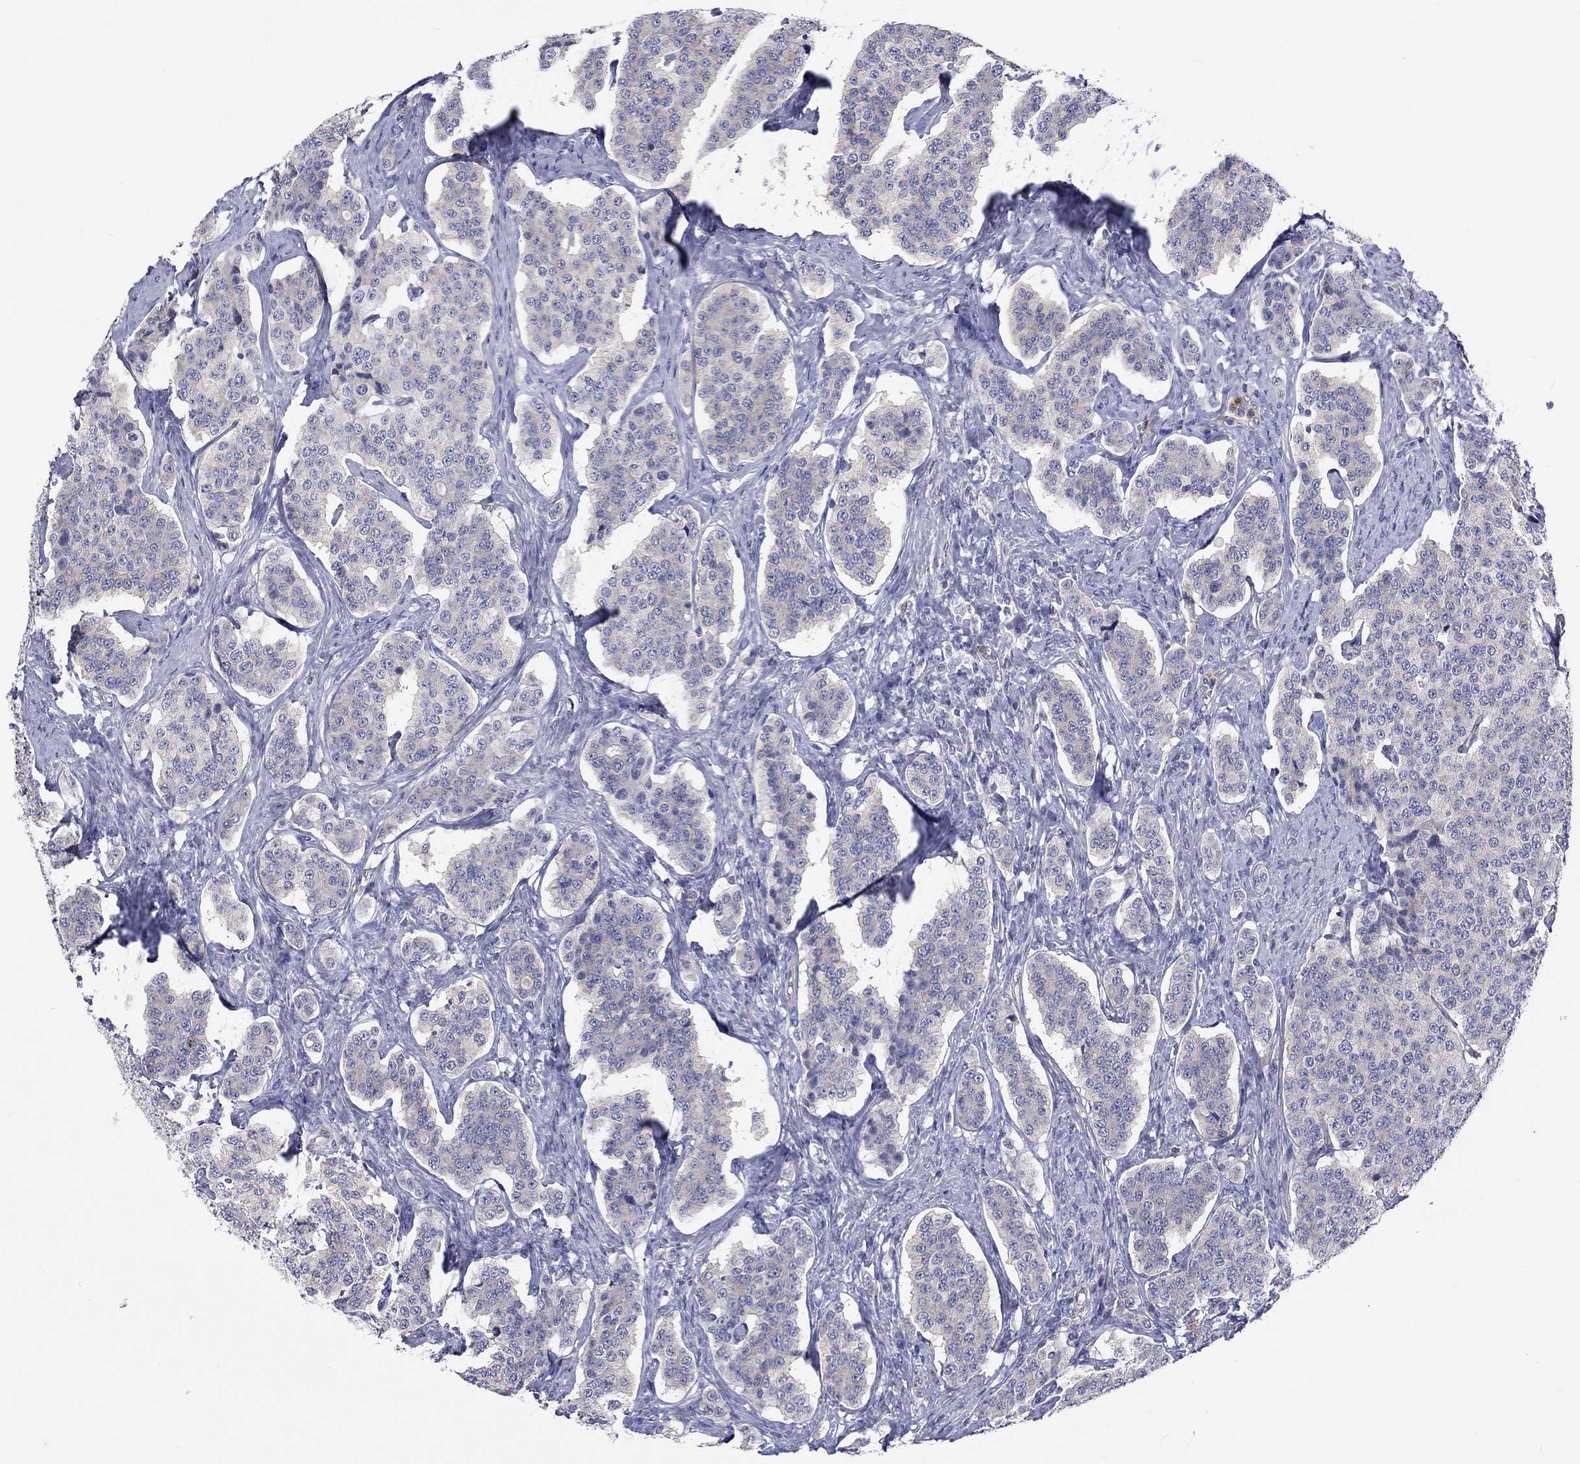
{"staining": {"intensity": "negative", "quantity": "none", "location": "none"}, "tissue": "carcinoid", "cell_type": "Tumor cells", "image_type": "cancer", "snomed": [{"axis": "morphology", "description": "Carcinoid, malignant, NOS"}, {"axis": "topography", "description": "Small intestine"}], "caption": "Image shows no protein staining in tumor cells of carcinoid (malignant) tissue. (Stains: DAB immunohistochemistry (IHC) with hematoxylin counter stain, Microscopy: brightfield microscopy at high magnification).", "gene": "ABCG4", "patient": {"sex": "female", "age": 58}}